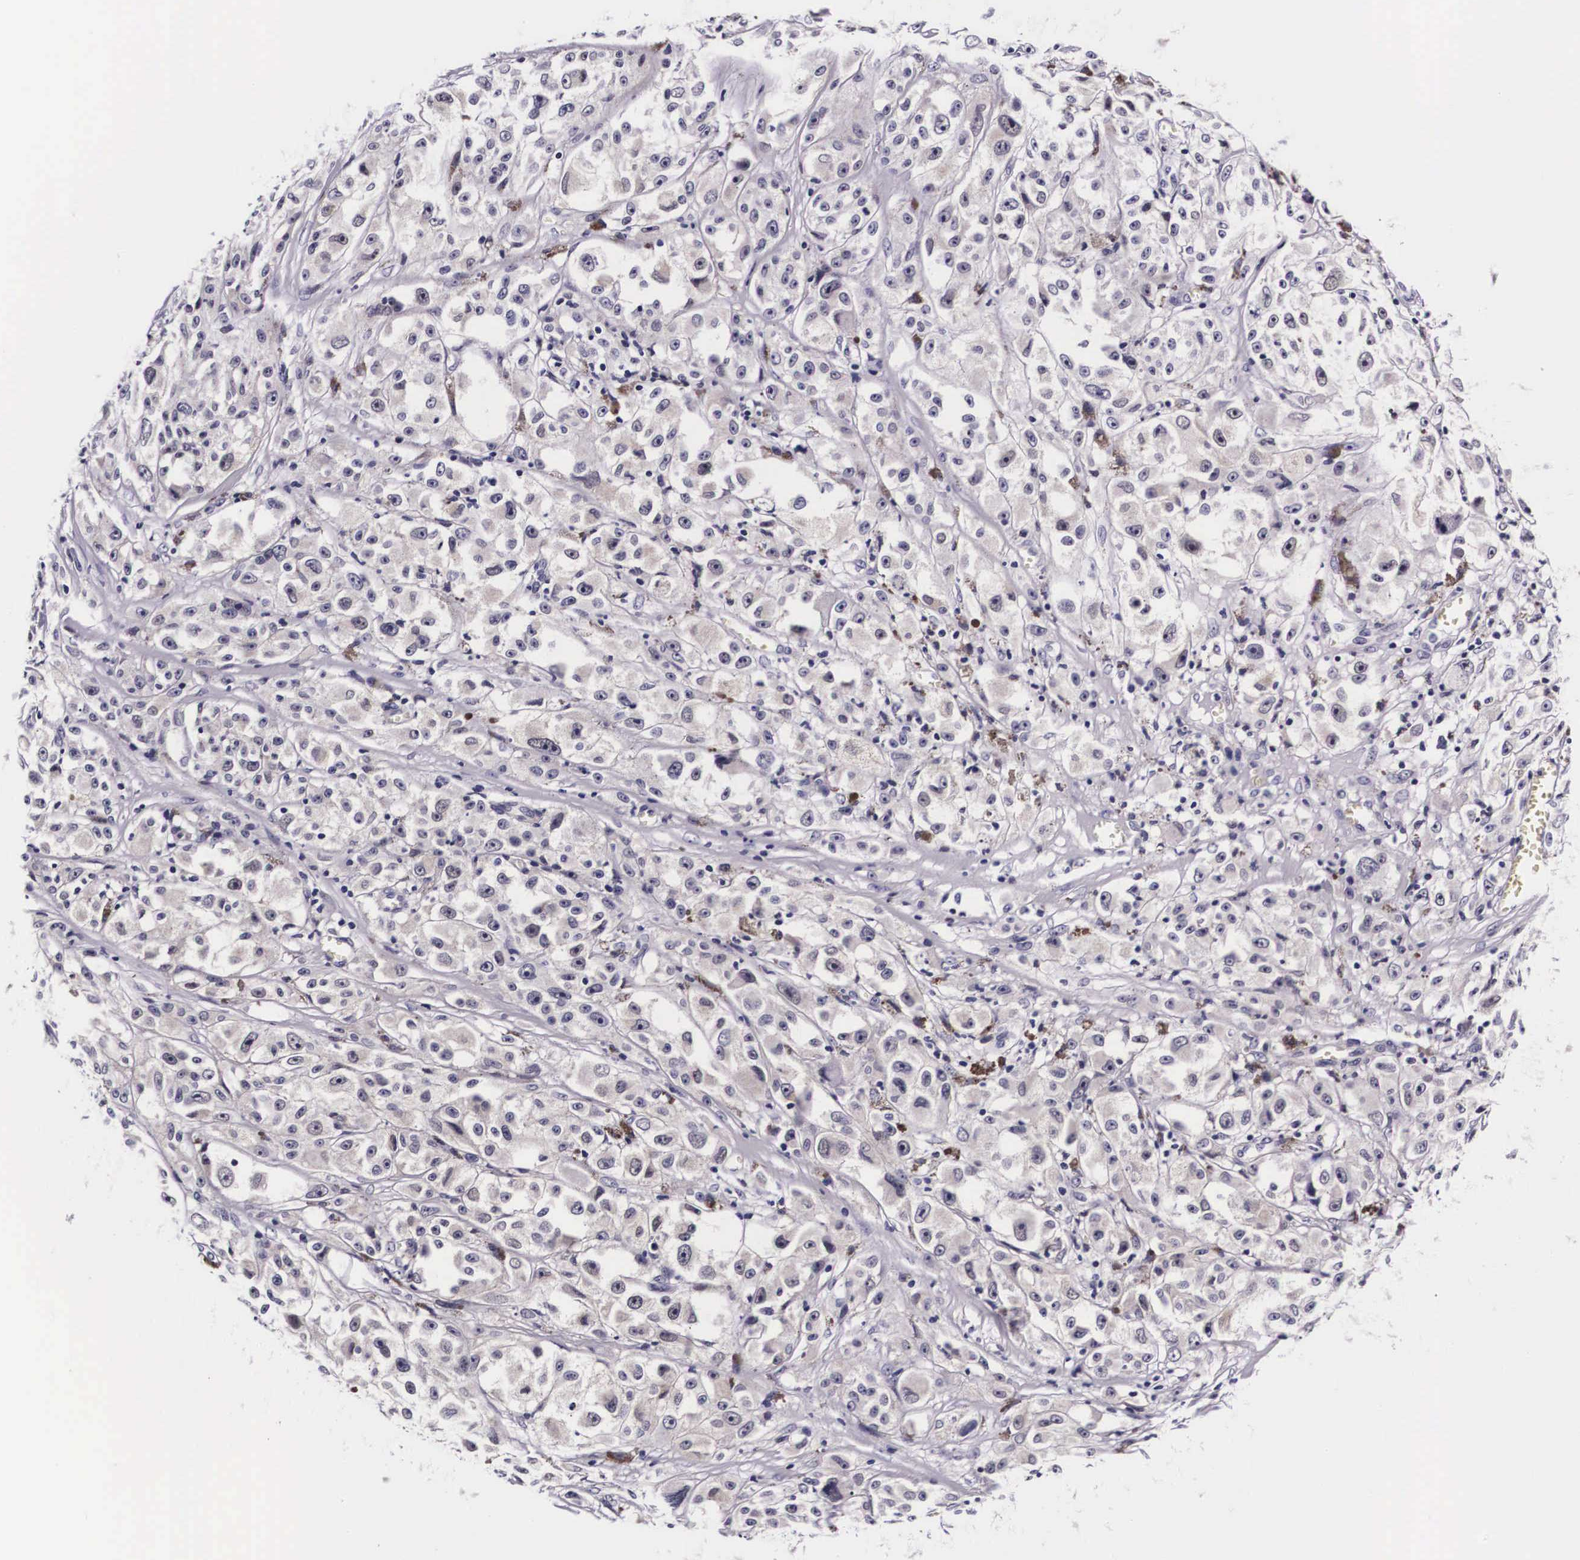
{"staining": {"intensity": "negative", "quantity": "none", "location": "none"}, "tissue": "melanoma", "cell_type": "Tumor cells", "image_type": "cancer", "snomed": [{"axis": "morphology", "description": "Malignant melanoma, NOS"}, {"axis": "topography", "description": "Skin"}], "caption": "This photomicrograph is of melanoma stained with immunohistochemistry (IHC) to label a protein in brown with the nuclei are counter-stained blue. There is no expression in tumor cells.", "gene": "PHETA2", "patient": {"sex": "male", "age": 56}}